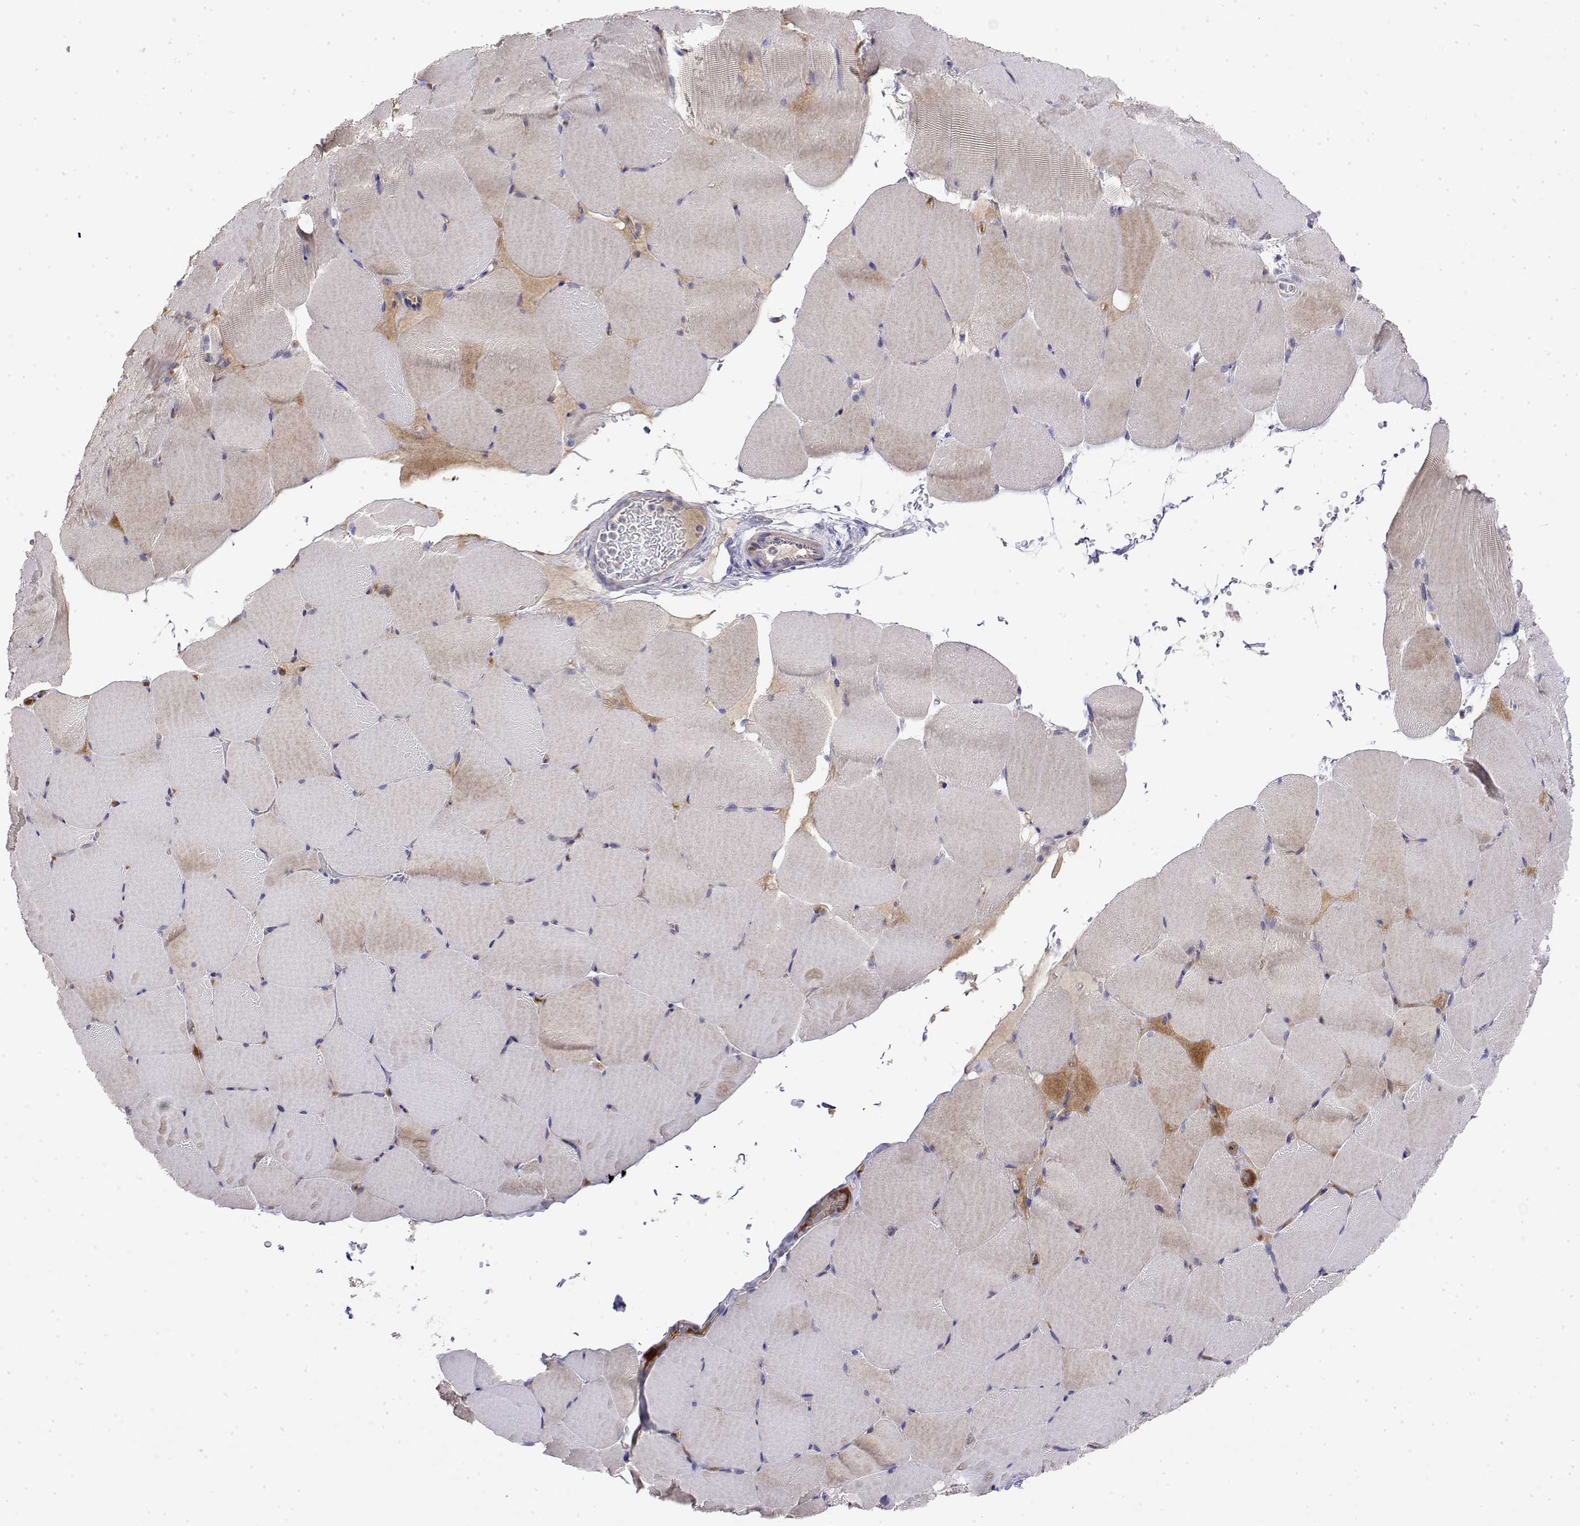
{"staining": {"intensity": "negative", "quantity": "none", "location": "none"}, "tissue": "skeletal muscle", "cell_type": "Myocytes", "image_type": "normal", "snomed": [{"axis": "morphology", "description": "Normal tissue, NOS"}, {"axis": "topography", "description": "Skeletal muscle"}], "caption": "Myocytes show no significant staining in unremarkable skeletal muscle. The staining was performed using DAB (3,3'-diaminobenzidine) to visualize the protein expression in brown, while the nuclei were stained in blue with hematoxylin (Magnification: 20x).", "gene": "GGACT", "patient": {"sex": "female", "age": 37}}